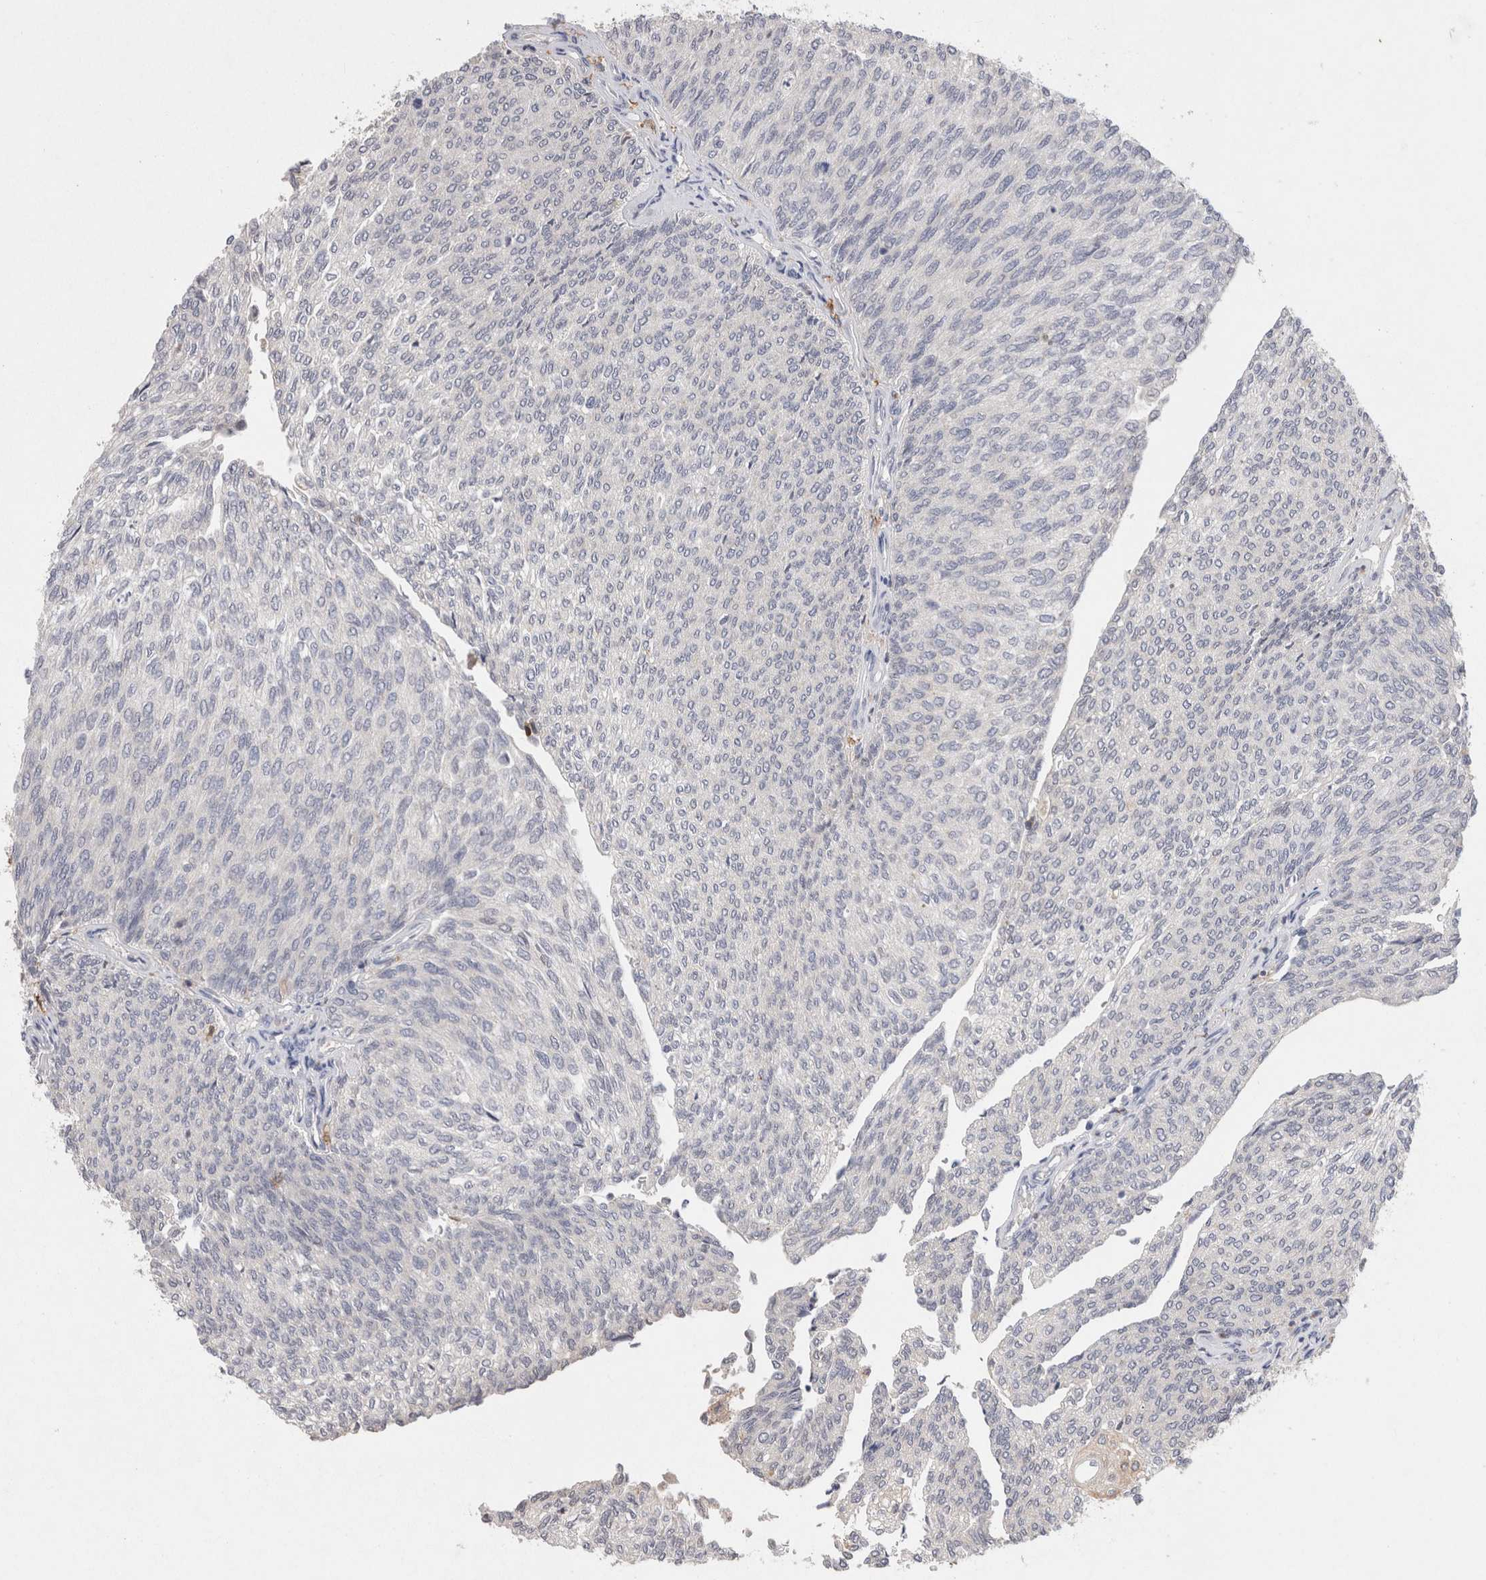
{"staining": {"intensity": "negative", "quantity": "none", "location": "none"}, "tissue": "urothelial cancer", "cell_type": "Tumor cells", "image_type": "cancer", "snomed": [{"axis": "morphology", "description": "Urothelial carcinoma, Low grade"}, {"axis": "topography", "description": "Urinary bladder"}], "caption": "Low-grade urothelial carcinoma was stained to show a protein in brown. There is no significant expression in tumor cells.", "gene": "VSIG4", "patient": {"sex": "female", "age": 79}}